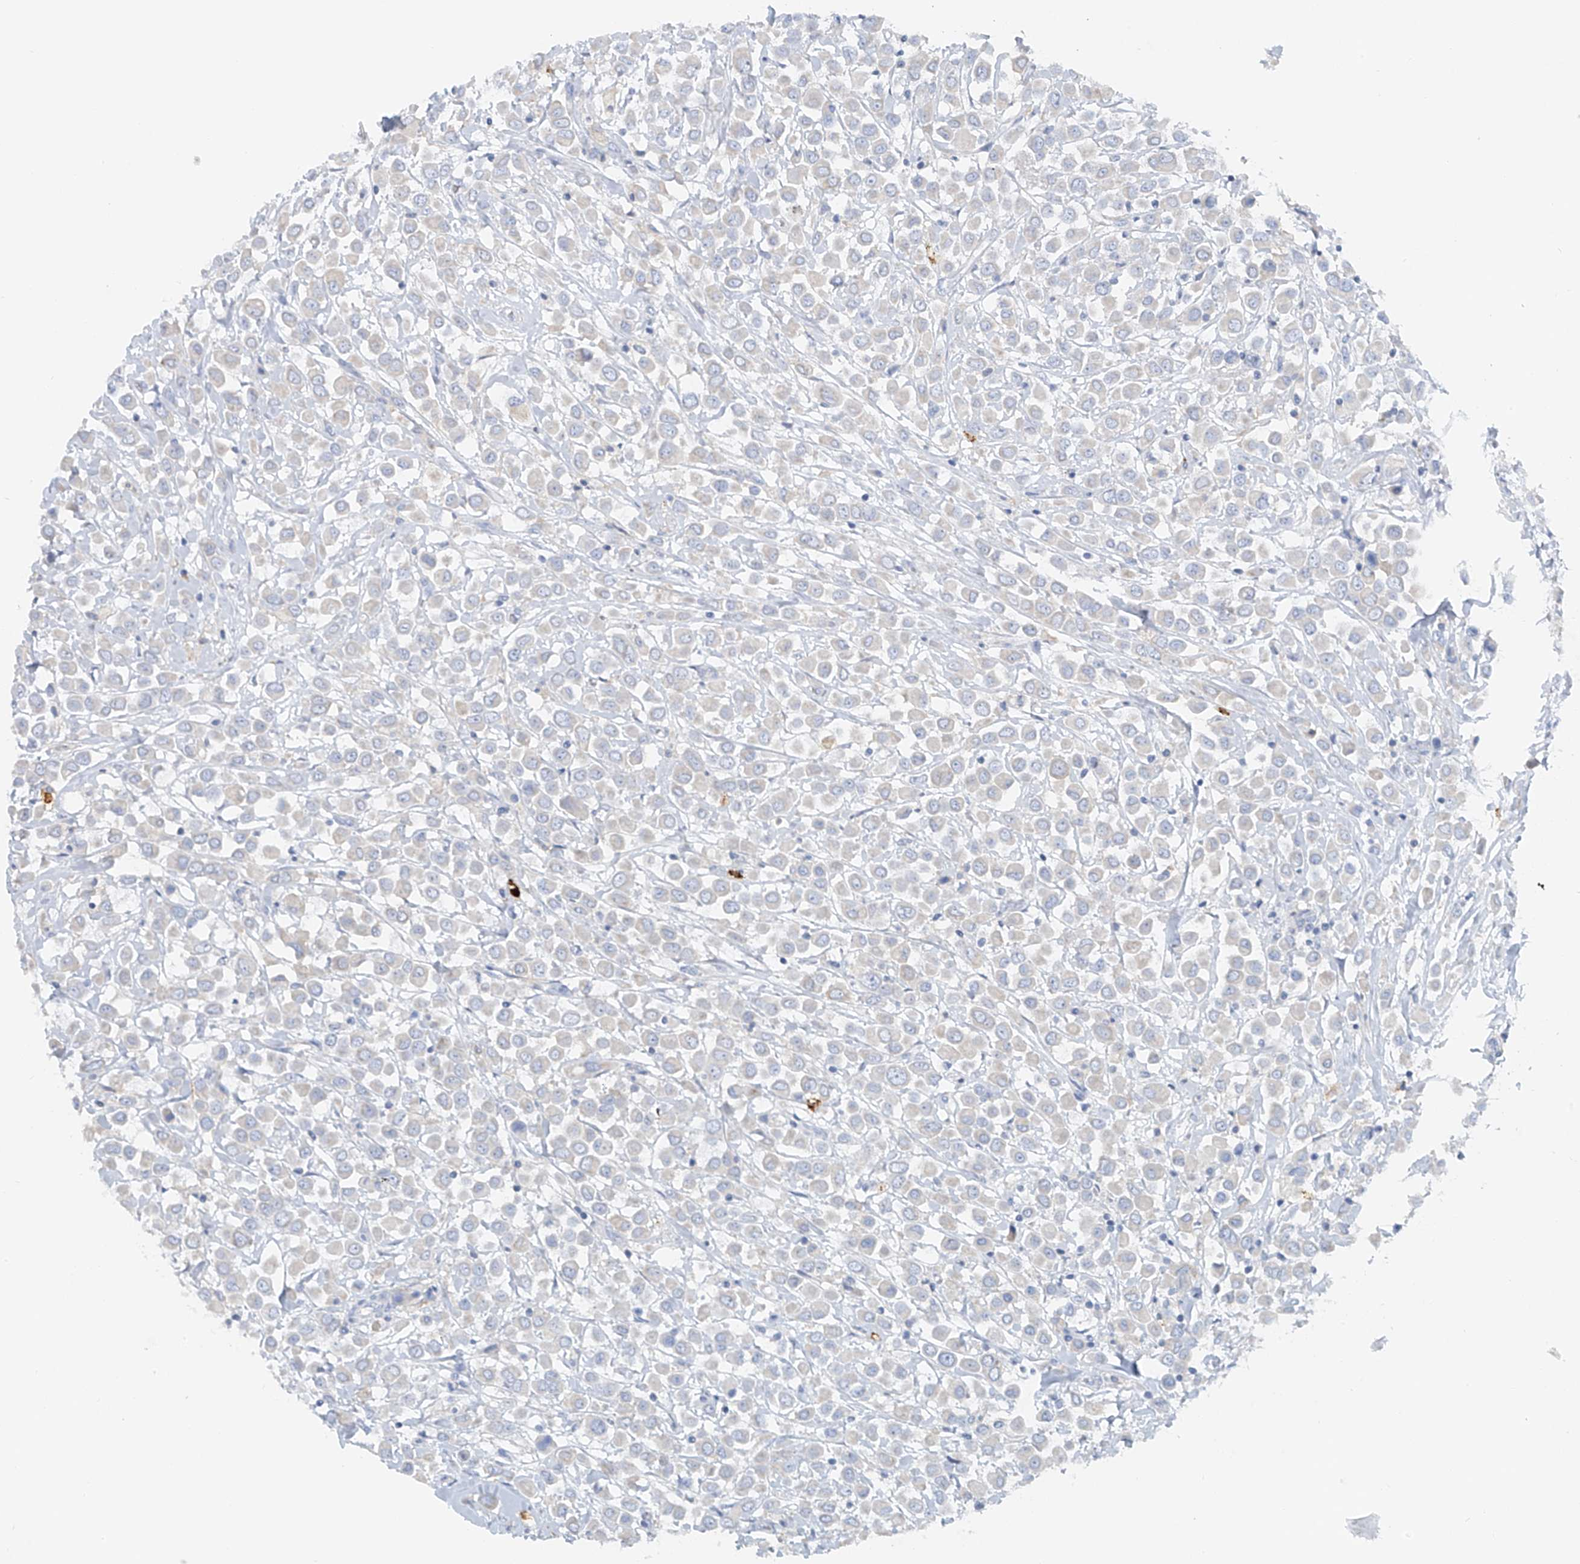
{"staining": {"intensity": "negative", "quantity": "none", "location": "none"}, "tissue": "breast cancer", "cell_type": "Tumor cells", "image_type": "cancer", "snomed": [{"axis": "morphology", "description": "Duct carcinoma"}, {"axis": "topography", "description": "Breast"}], "caption": "Immunohistochemistry (IHC) of breast invasive ductal carcinoma exhibits no expression in tumor cells.", "gene": "POMGNT2", "patient": {"sex": "female", "age": 61}}